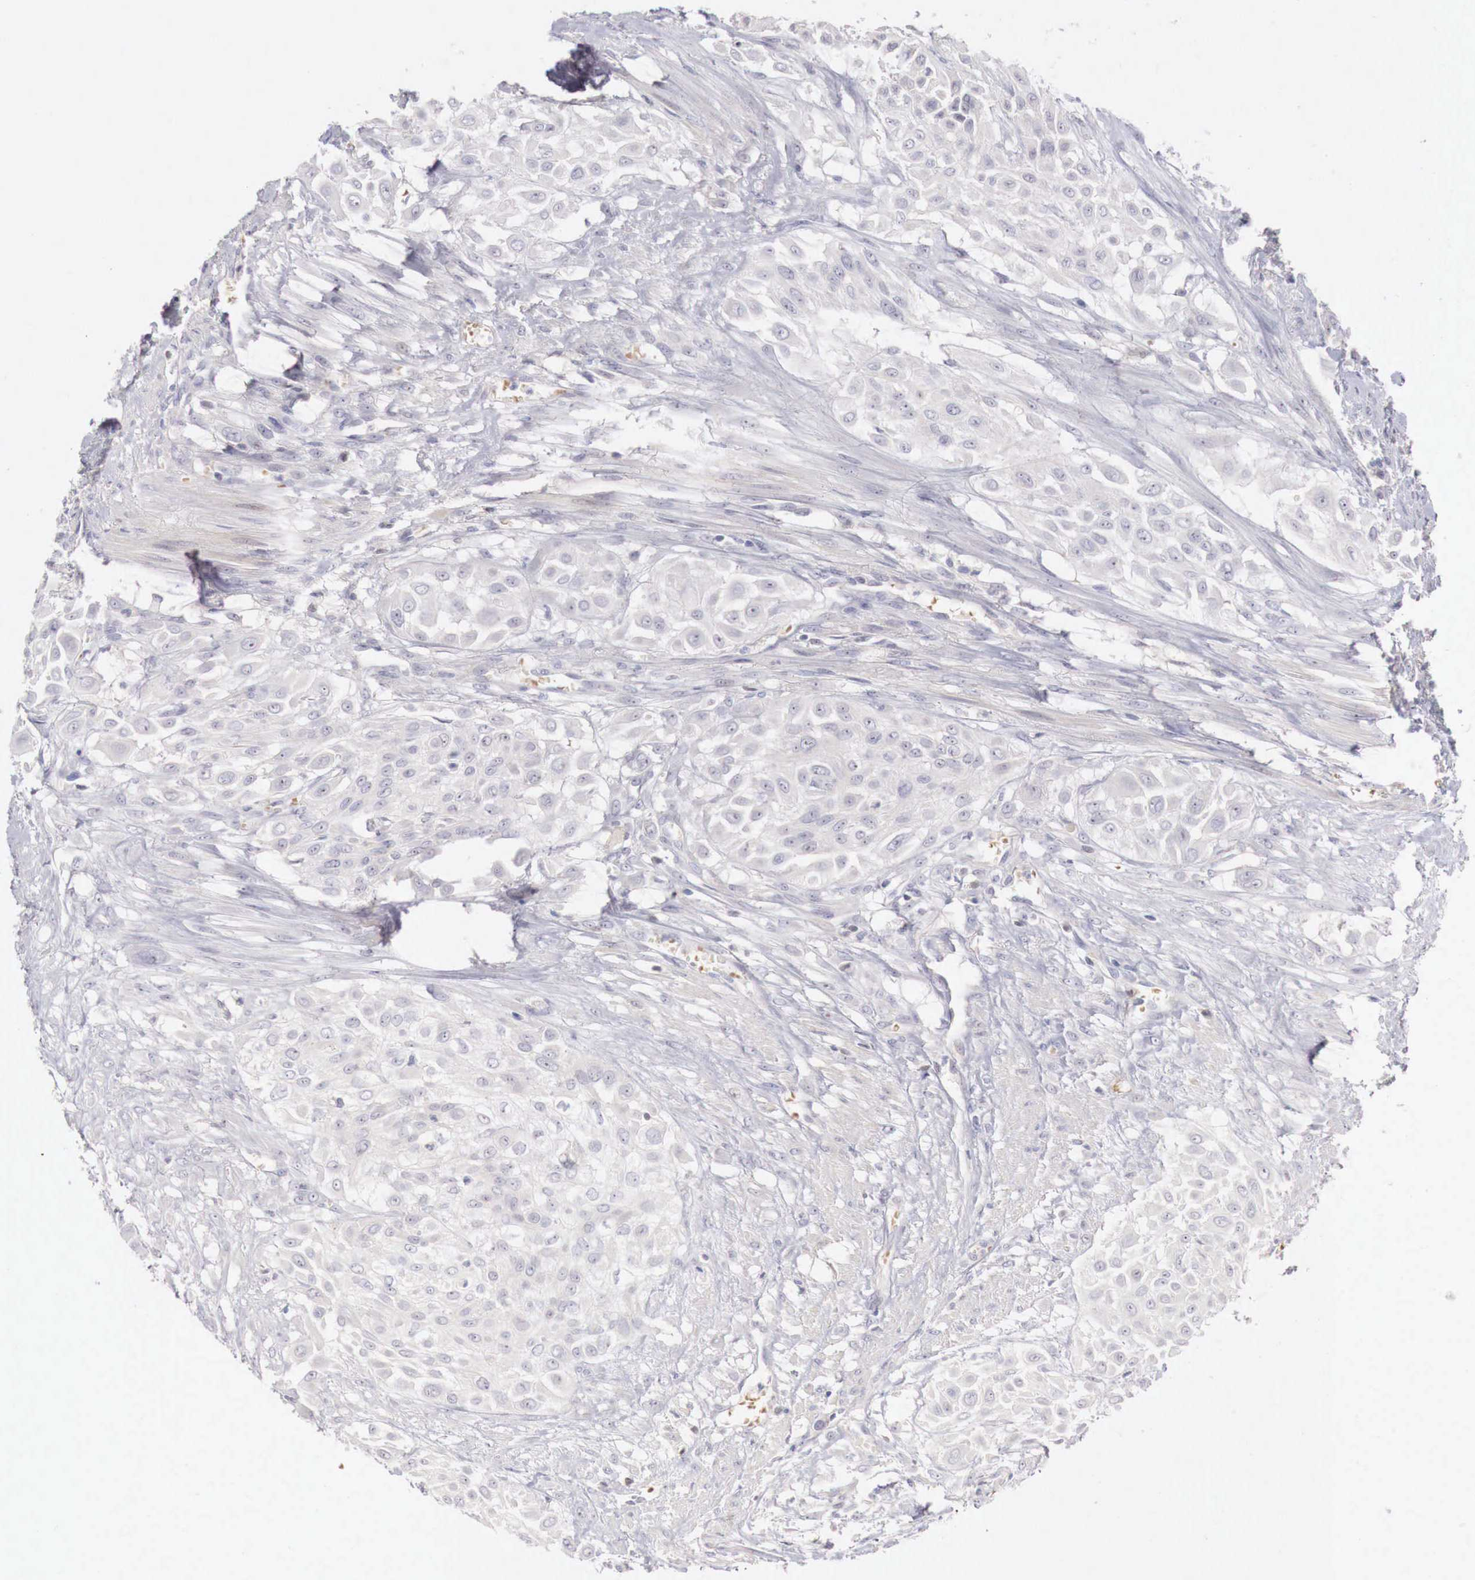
{"staining": {"intensity": "negative", "quantity": "none", "location": "none"}, "tissue": "urothelial cancer", "cell_type": "Tumor cells", "image_type": "cancer", "snomed": [{"axis": "morphology", "description": "Urothelial carcinoma, High grade"}, {"axis": "topography", "description": "Urinary bladder"}], "caption": "Urothelial cancer stained for a protein using IHC reveals no expression tumor cells.", "gene": "GATA1", "patient": {"sex": "male", "age": 57}}